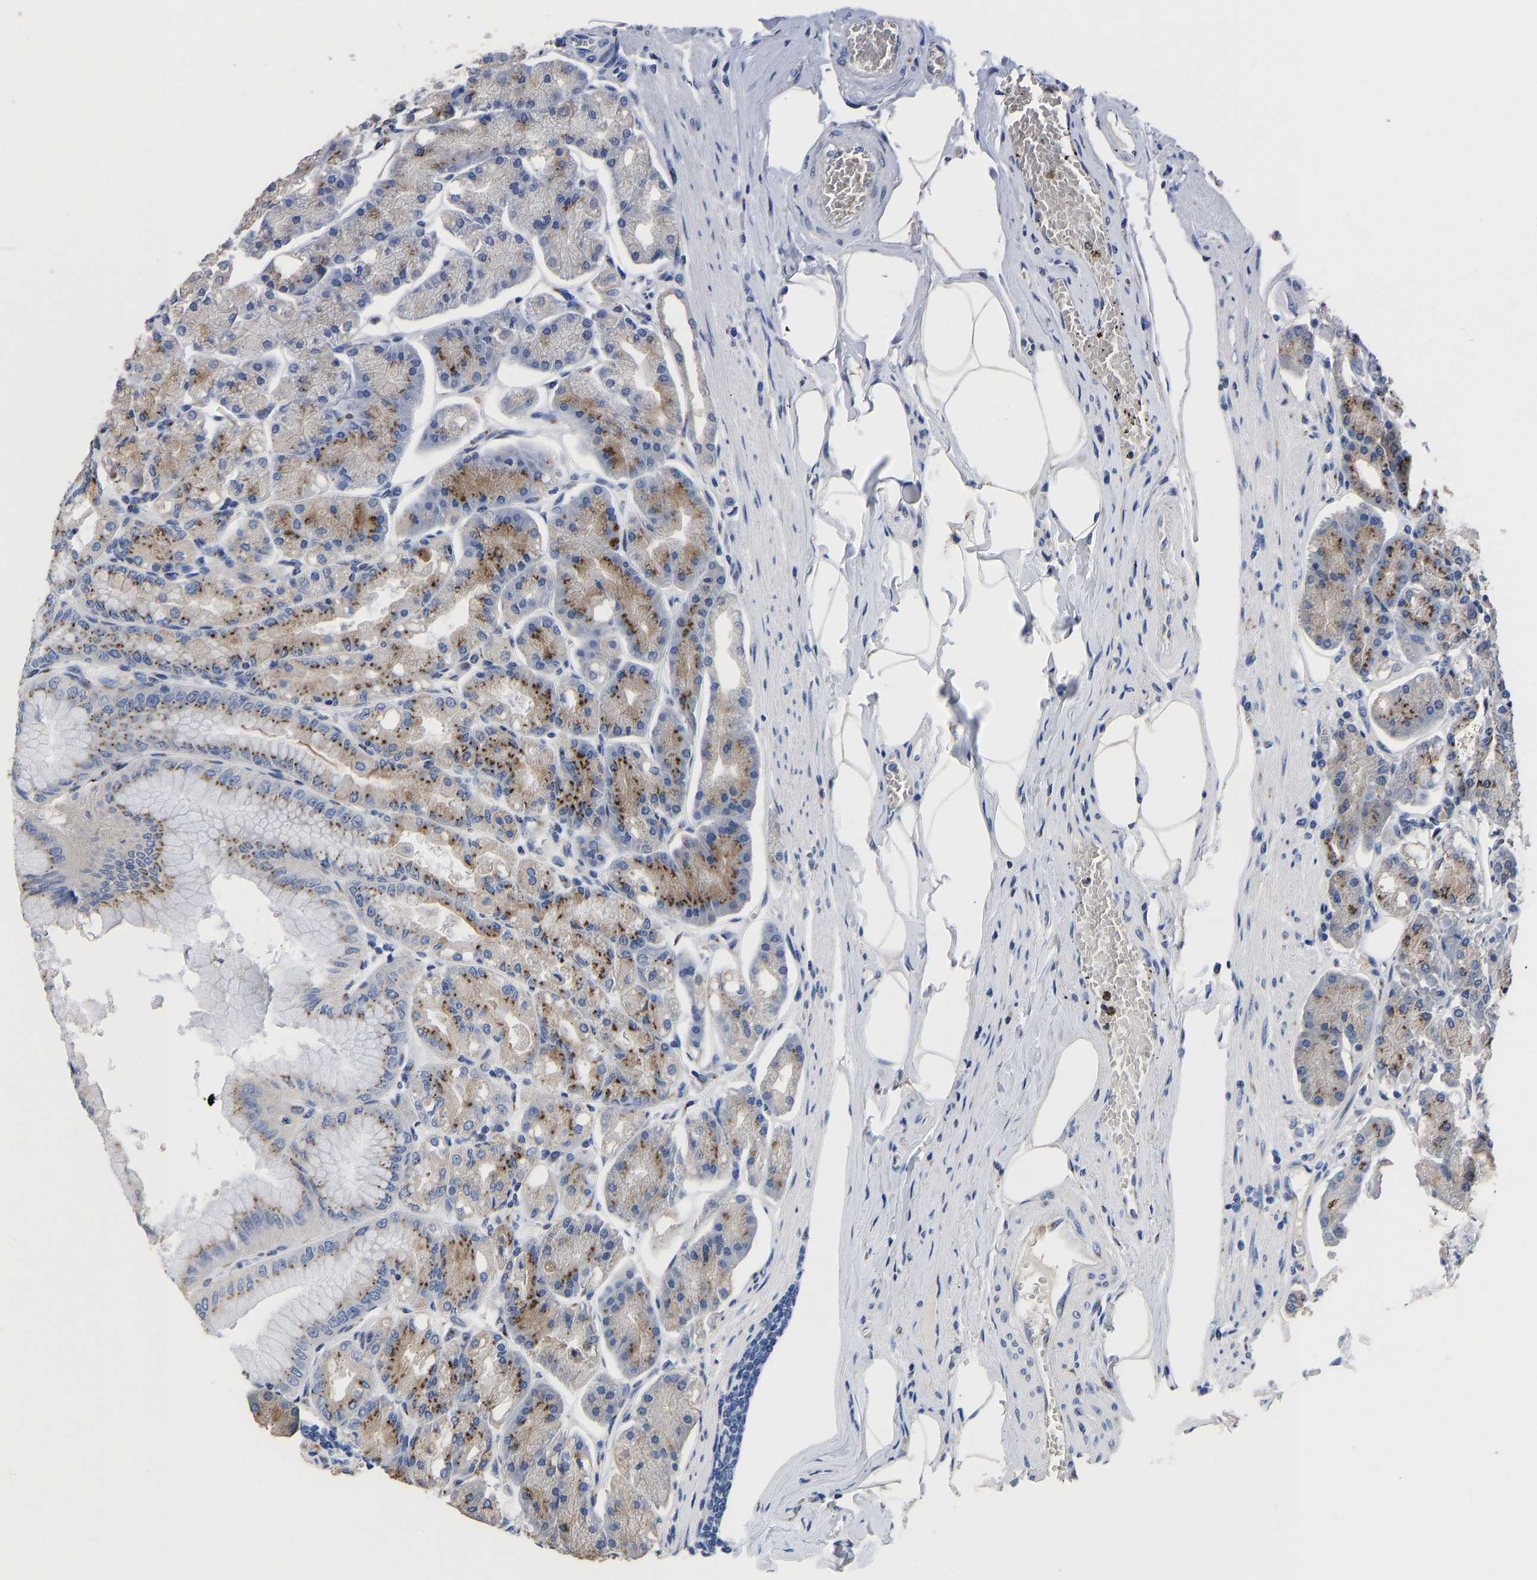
{"staining": {"intensity": "strong", "quantity": "25%-75%", "location": "cytoplasmic/membranous"}, "tissue": "stomach", "cell_type": "Glandular cells", "image_type": "normal", "snomed": [{"axis": "morphology", "description": "Normal tissue, NOS"}, {"axis": "topography", "description": "Stomach, lower"}], "caption": "A micrograph showing strong cytoplasmic/membranous positivity in approximately 25%-75% of glandular cells in unremarkable stomach, as visualized by brown immunohistochemical staining.", "gene": "TMEM87A", "patient": {"sex": "male", "age": 71}}